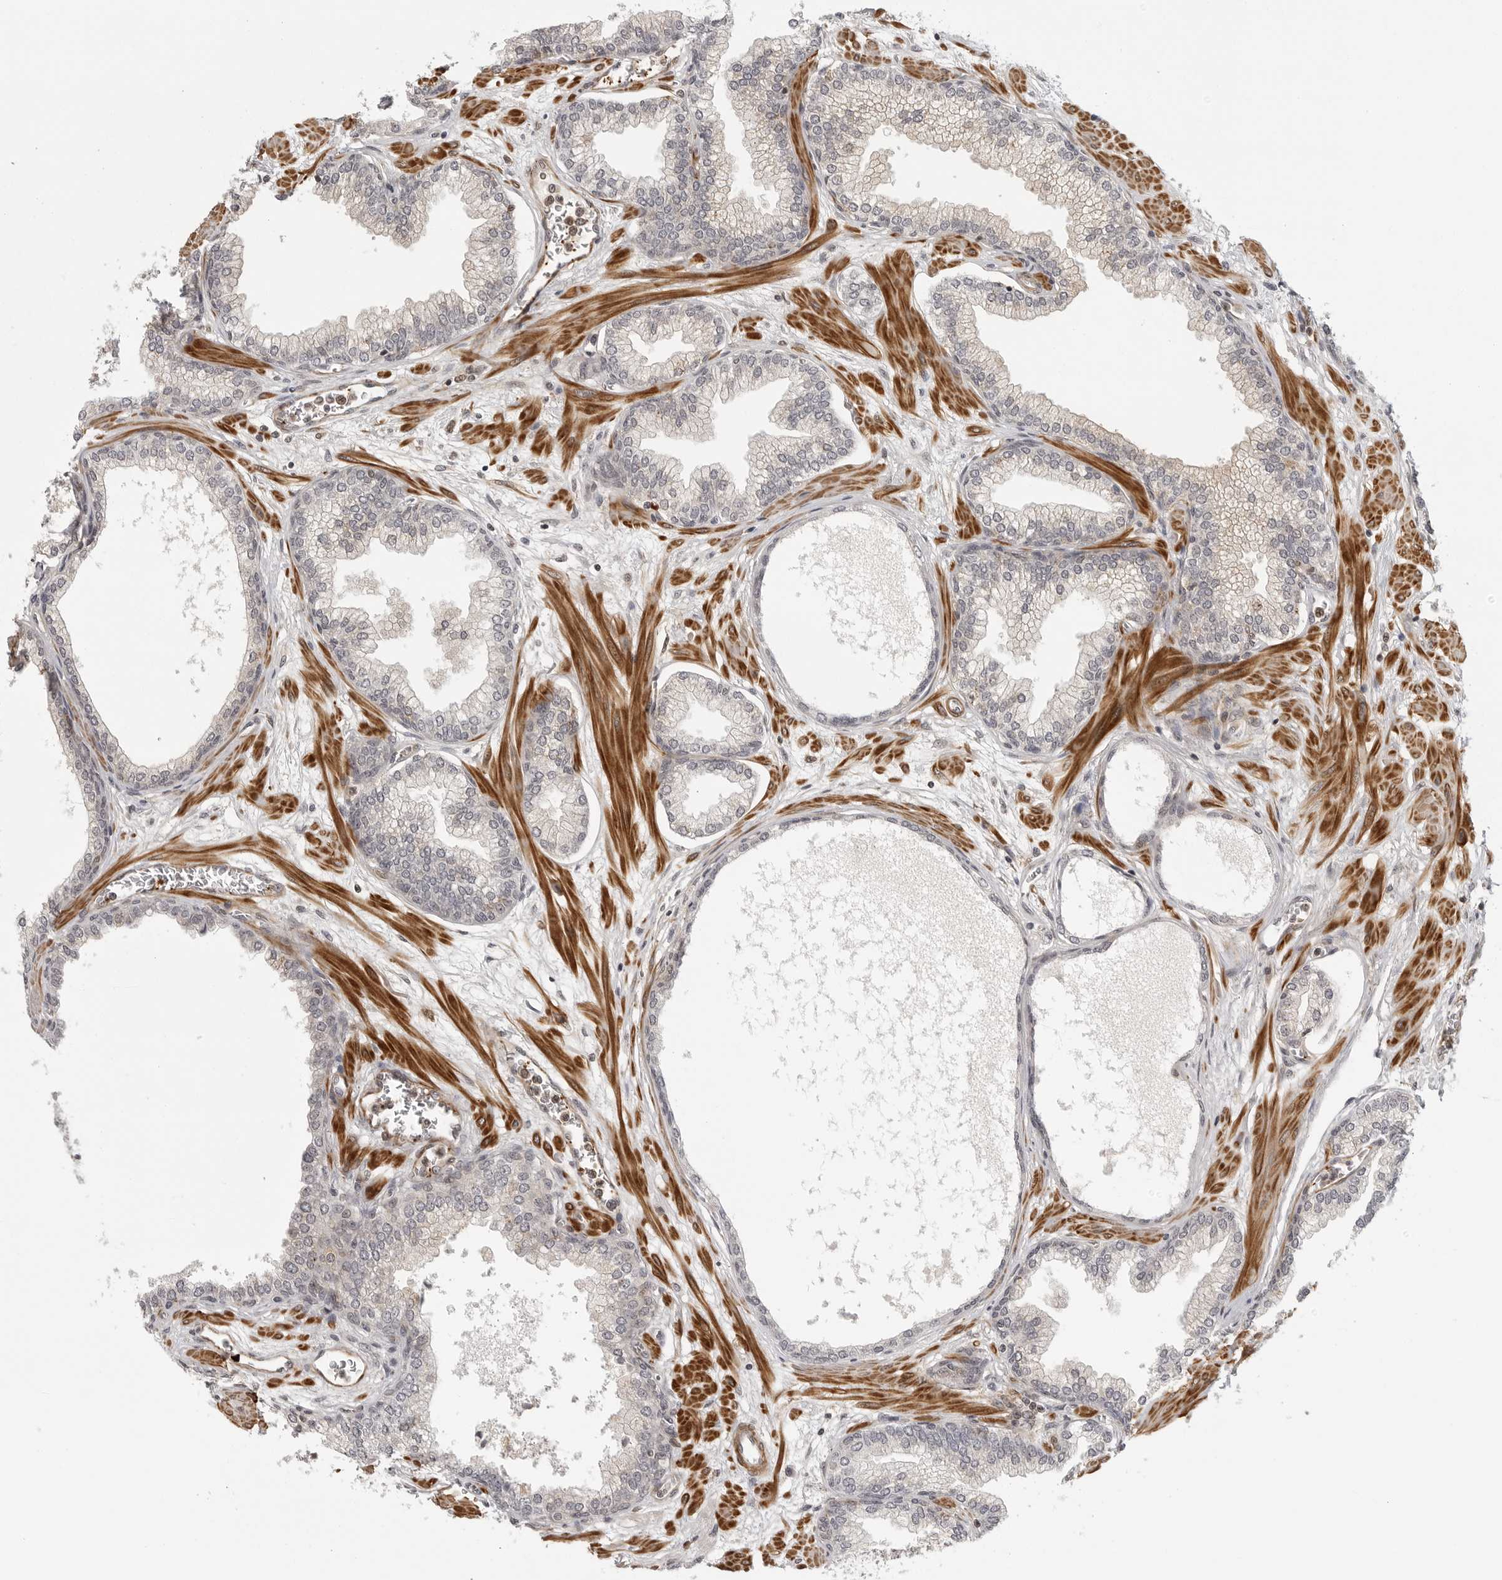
{"staining": {"intensity": "moderate", "quantity": "<25%", "location": "cytoplasmic/membranous"}, "tissue": "prostate", "cell_type": "Glandular cells", "image_type": "normal", "snomed": [{"axis": "morphology", "description": "Normal tissue, NOS"}, {"axis": "morphology", "description": "Urothelial carcinoma, Low grade"}, {"axis": "topography", "description": "Urinary bladder"}, {"axis": "topography", "description": "Prostate"}], "caption": "Immunohistochemistry histopathology image of normal prostate stained for a protein (brown), which reveals low levels of moderate cytoplasmic/membranous expression in approximately <25% of glandular cells.", "gene": "TUT4", "patient": {"sex": "male", "age": 60}}